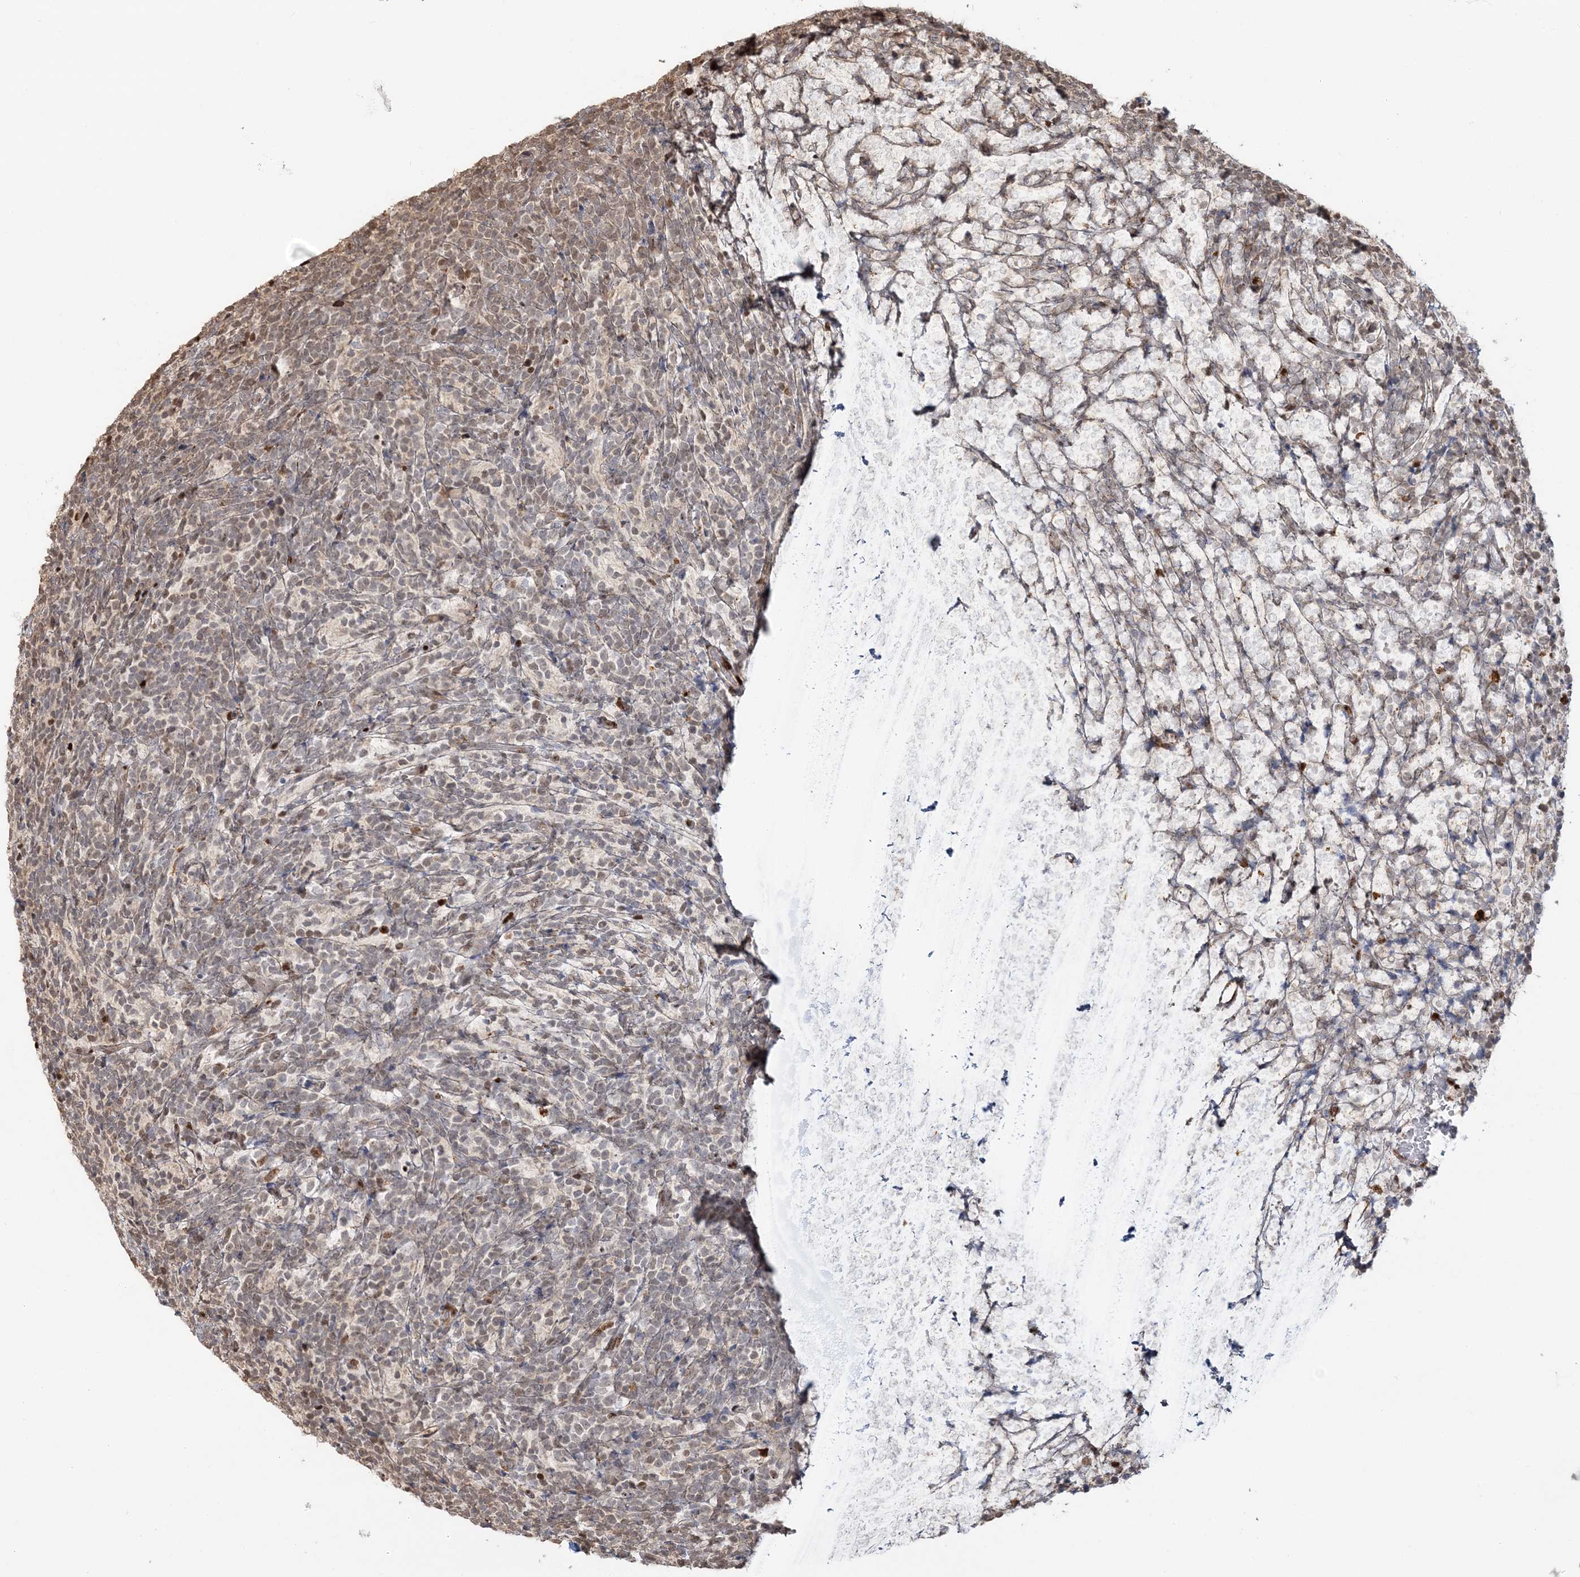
{"staining": {"intensity": "strong", "quantity": "25%-75%", "location": "nuclear"}, "tissue": "glioma", "cell_type": "Tumor cells", "image_type": "cancer", "snomed": [{"axis": "morphology", "description": "Glioma, malignant, Low grade"}, {"axis": "topography", "description": "Brain"}], "caption": "A high amount of strong nuclear staining is present in approximately 25%-75% of tumor cells in malignant glioma (low-grade) tissue.", "gene": "SUMO2", "patient": {"sex": "female", "age": 1}}